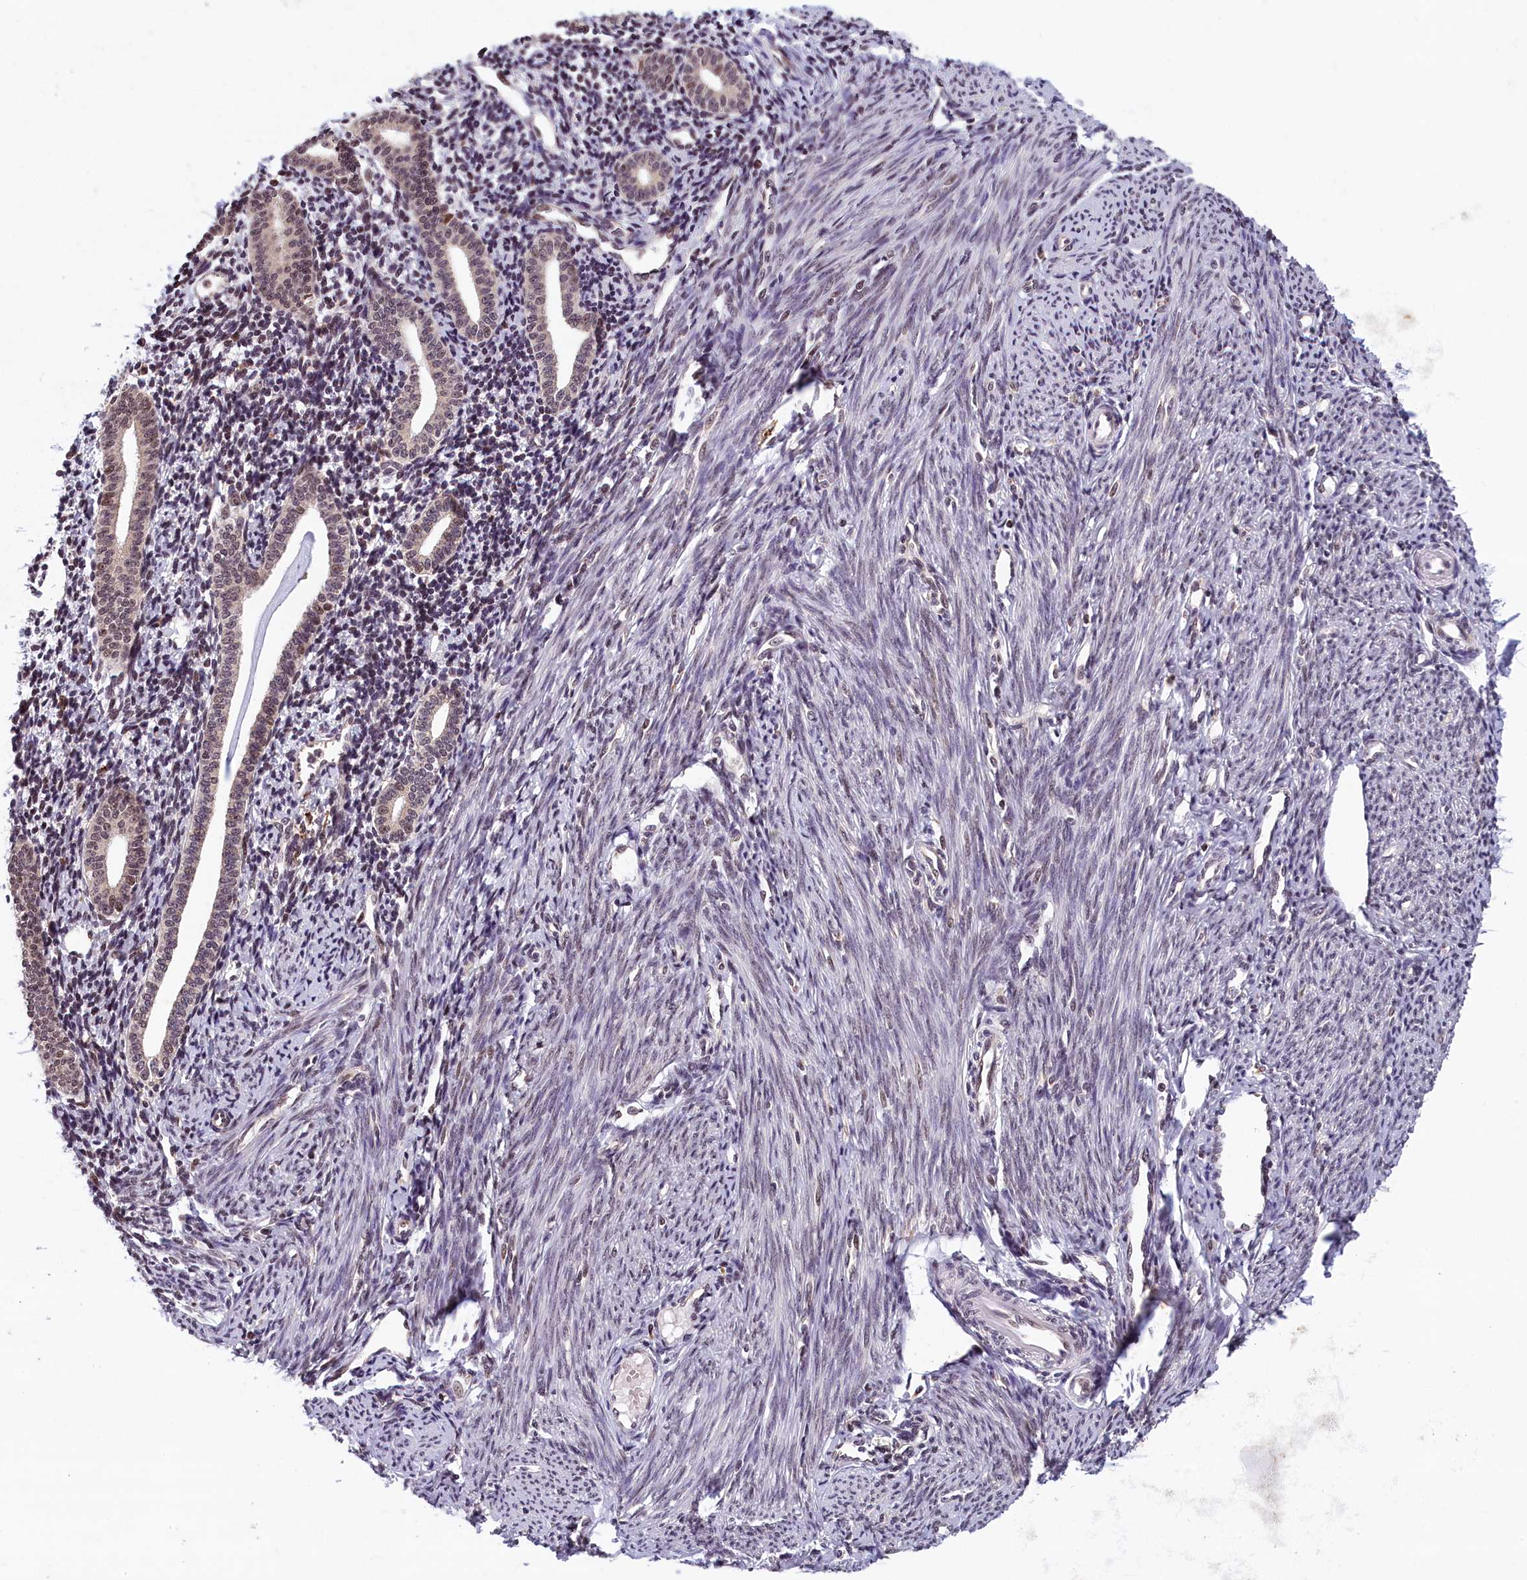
{"staining": {"intensity": "moderate", "quantity": "<25%", "location": "nuclear"}, "tissue": "endometrium", "cell_type": "Cells in endometrial stroma", "image_type": "normal", "snomed": [{"axis": "morphology", "description": "Normal tissue, NOS"}, {"axis": "topography", "description": "Endometrium"}], "caption": "Human endometrium stained with a brown dye demonstrates moderate nuclear positive positivity in approximately <25% of cells in endometrial stroma.", "gene": "KCNK6", "patient": {"sex": "female", "age": 56}}